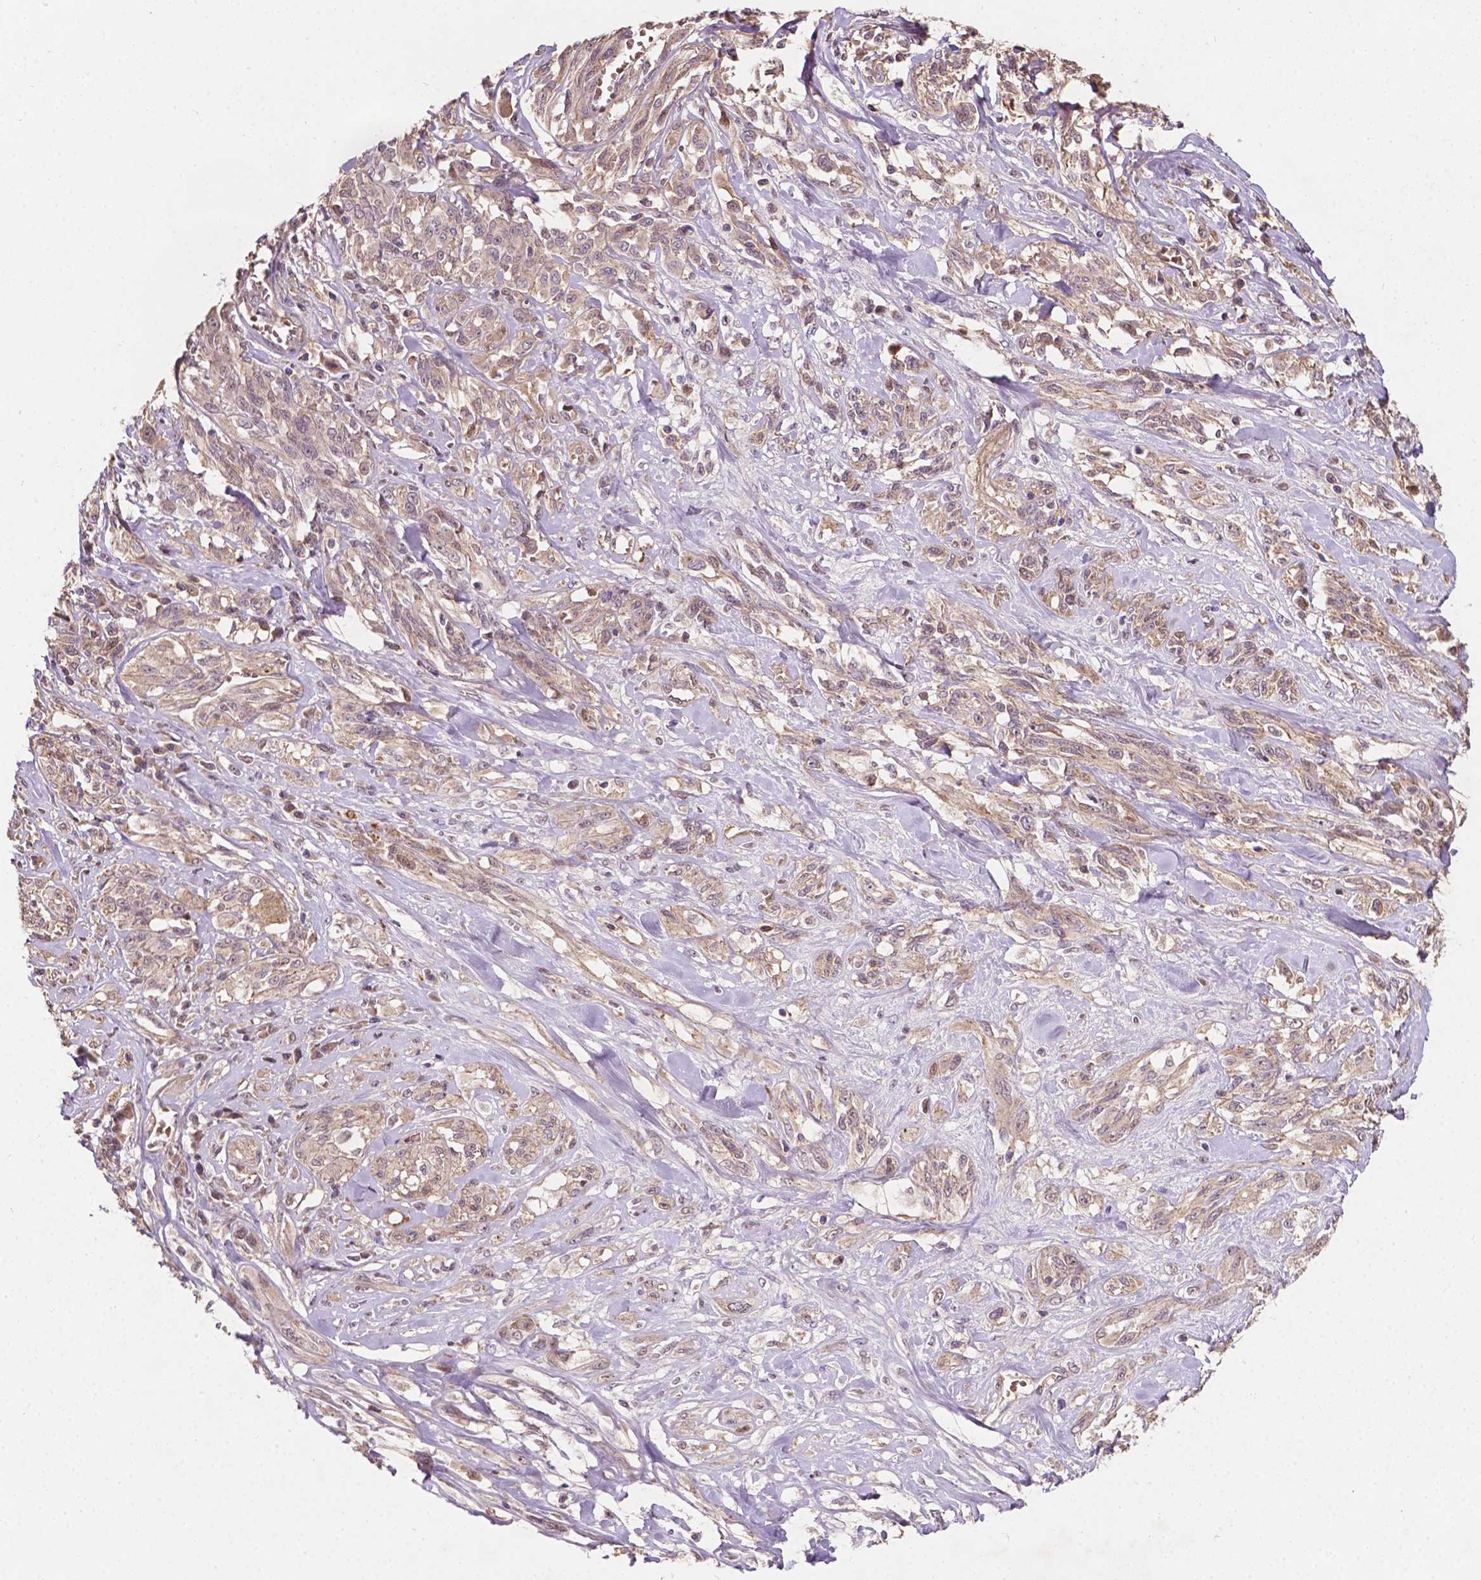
{"staining": {"intensity": "weak", "quantity": ">75%", "location": "cytoplasmic/membranous"}, "tissue": "melanoma", "cell_type": "Tumor cells", "image_type": "cancer", "snomed": [{"axis": "morphology", "description": "Malignant melanoma, NOS"}, {"axis": "topography", "description": "Skin"}], "caption": "Melanoma stained with DAB immunohistochemistry (IHC) displays low levels of weak cytoplasmic/membranous expression in approximately >75% of tumor cells. (Stains: DAB (3,3'-diaminobenzidine) in brown, nuclei in blue, Microscopy: brightfield microscopy at high magnification).", "gene": "DUSP16", "patient": {"sex": "female", "age": 91}}